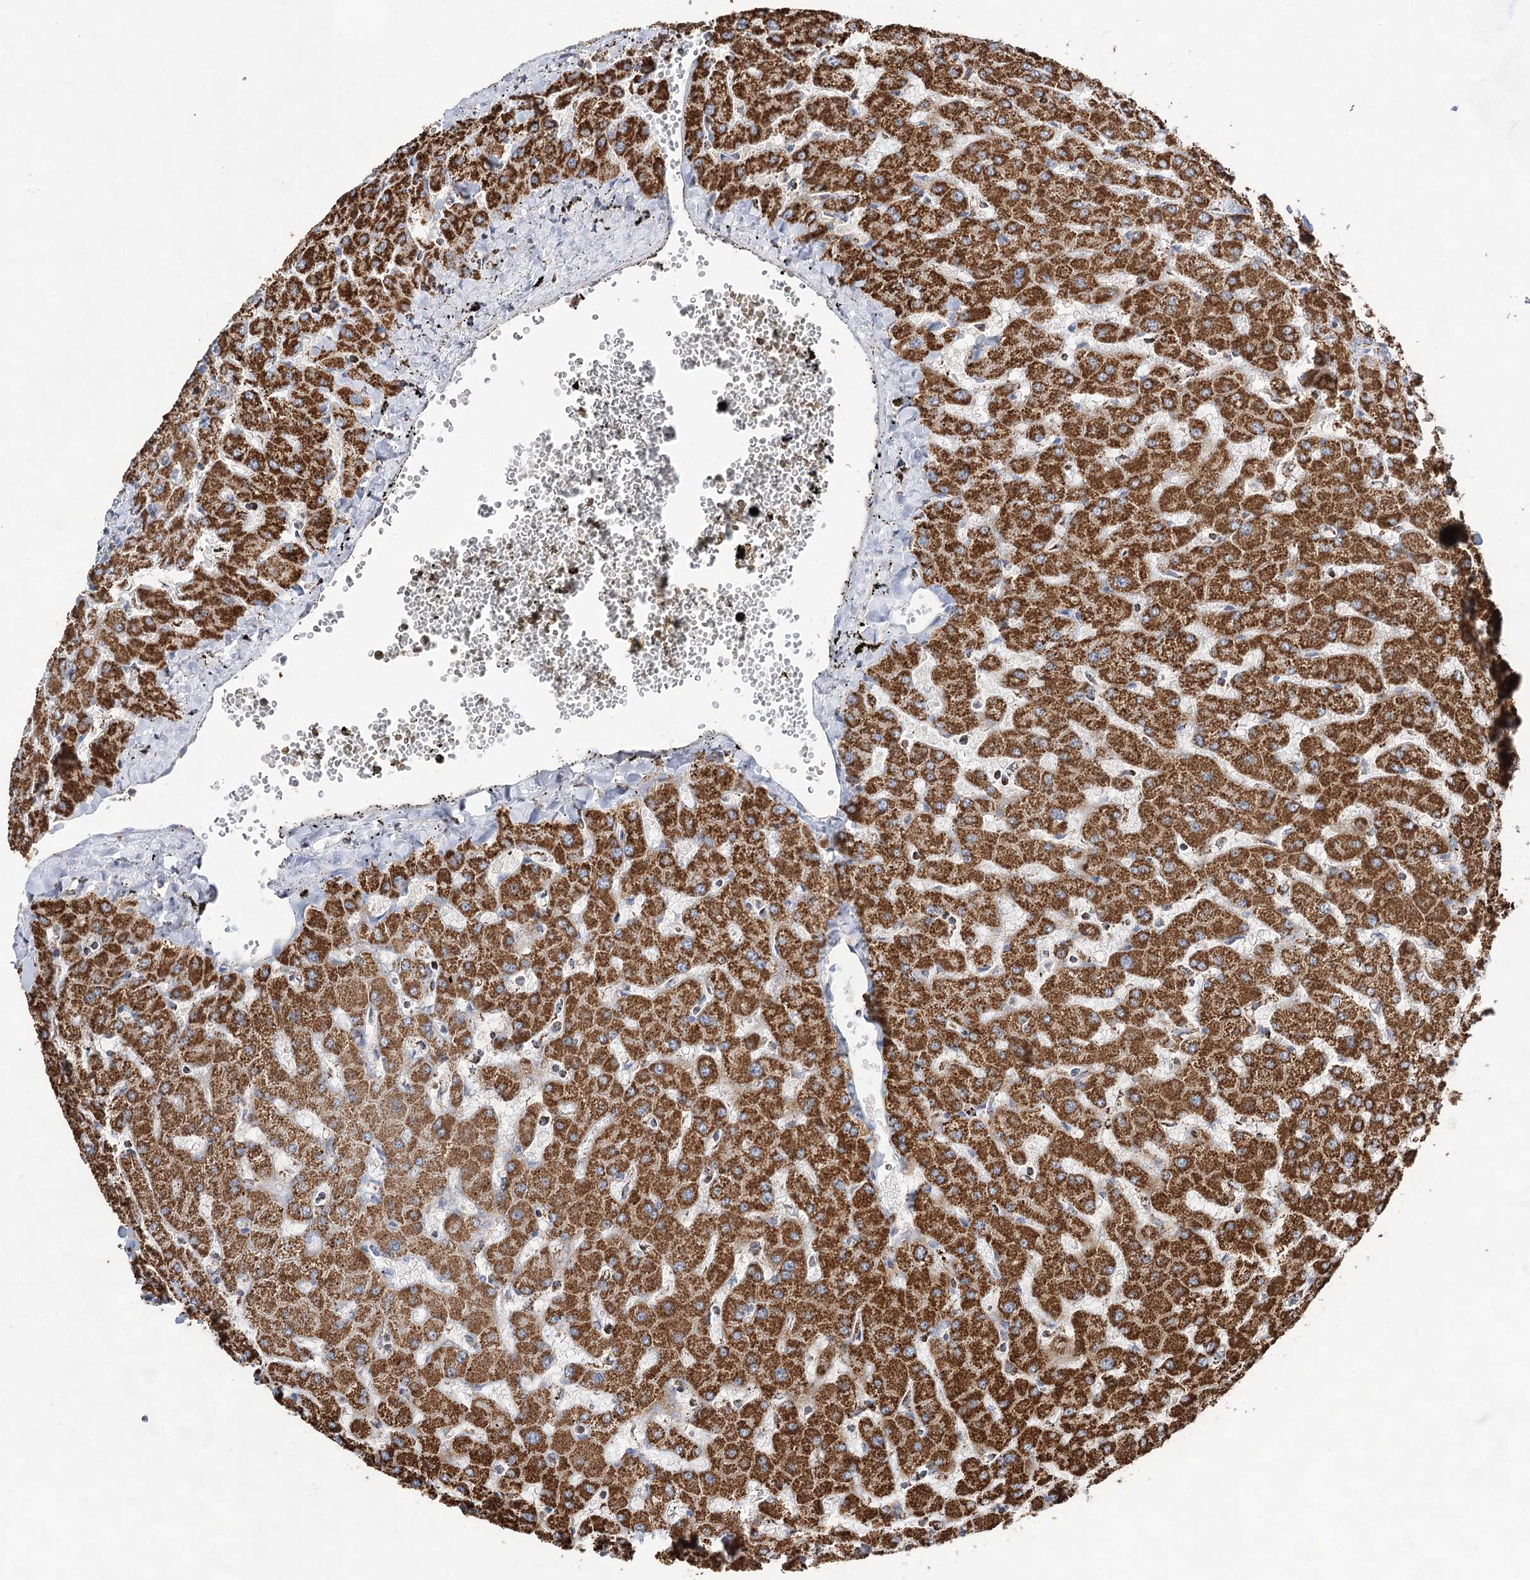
{"staining": {"intensity": "moderate", "quantity": "25%-75%", "location": "cytoplasmic/membranous"}, "tissue": "liver", "cell_type": "Cholangiocytes", "image_type": "normal", "snomed": [{"axis": "morphology", "description": "Normal tissue, NOS"}, {"axis": "topography", "description": "Liver"}], "caption": "Immunohistochemistry histopathology image of unremarkable liver: human liver stained using IHC displays medium levels of moderate protein expression localized specifically in the cytoplasmic/membranous of cholangiocytes, appearing as a cytoplasmic/membranous brown color.", "gene": "NADK2", "patient": {"sex": "female", "age": 63}}